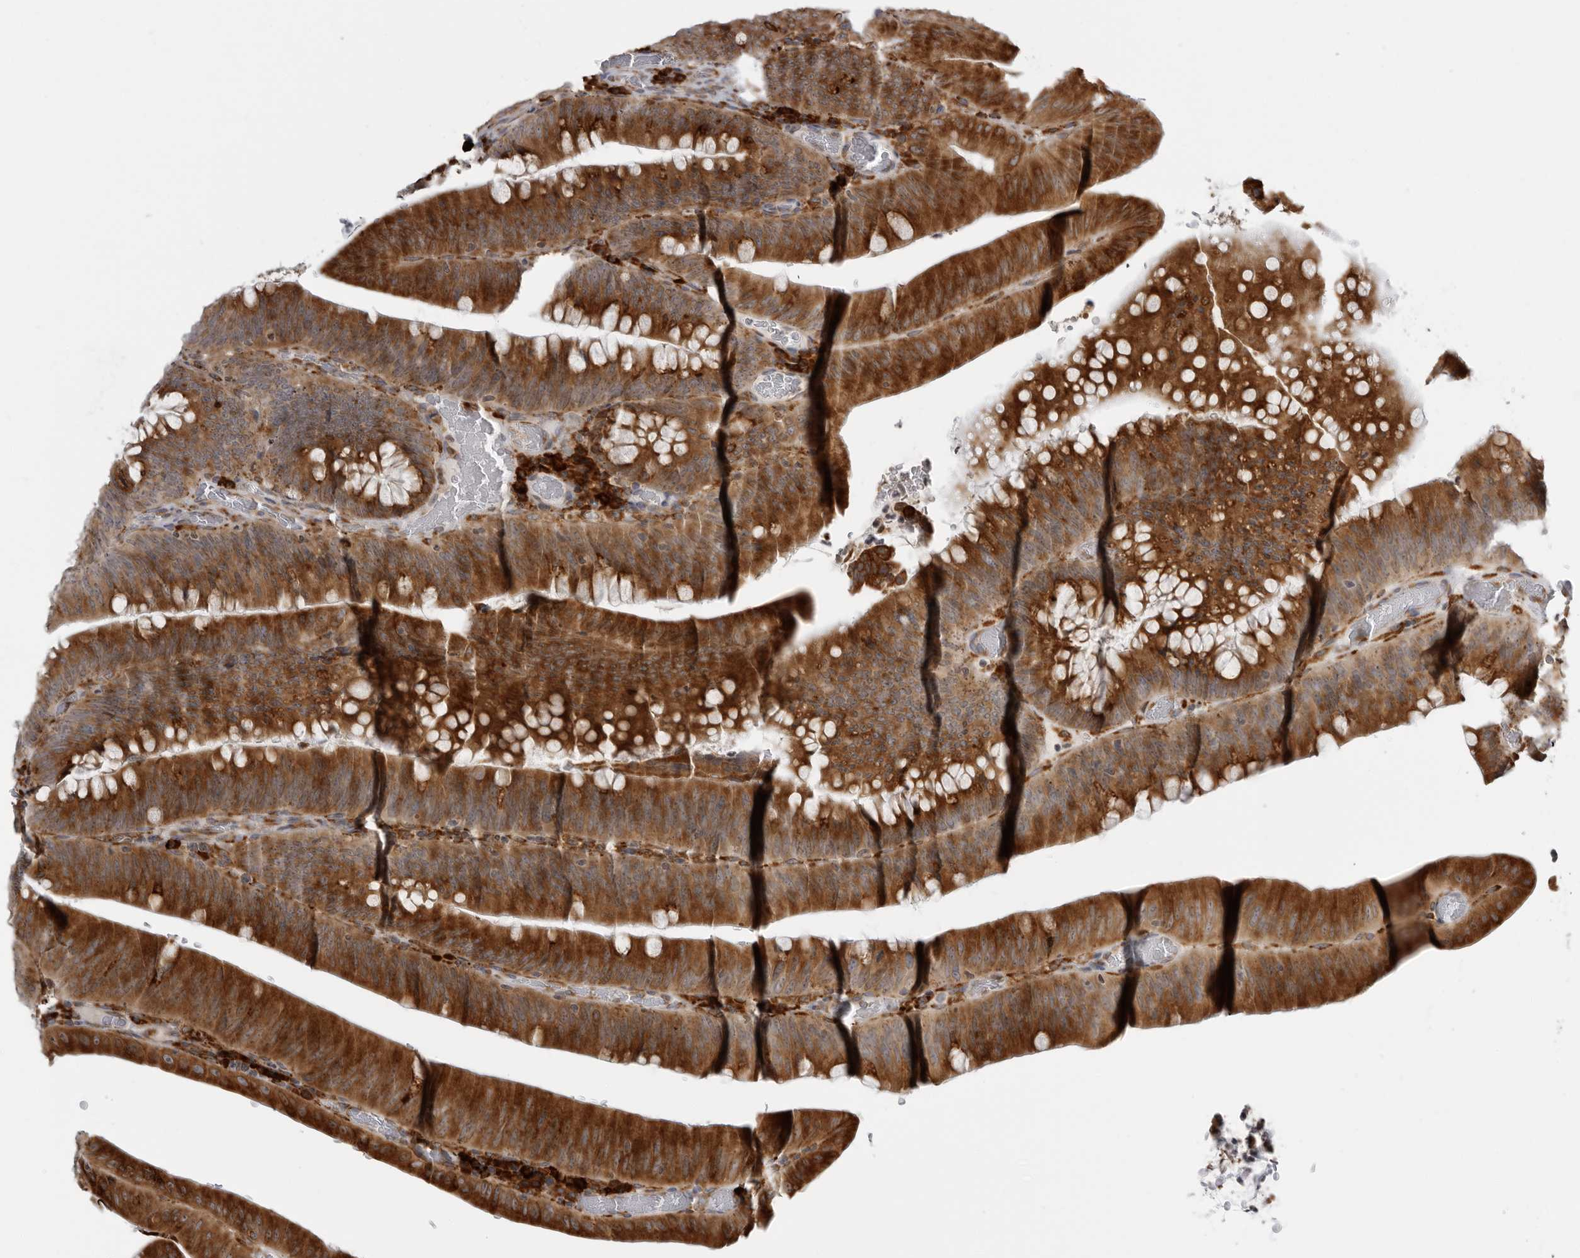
{"staining": {"intensity": "strong", "quantity": ">75%", "location": "cytoplasmic/membranous"}, "tissue": "colorectal cancer", "cell_type": "Tumor cells", "image_type": "cancer", "snomed": [{"axis": "morphology", "description": "Normal tissue, NOS"}, {"axis": "topography", "description": "Colon"}], "caption": "A histopathology image of human colorectal cancer stained for a protein demonstrates strong cytoplasmic/membranous brown staining in tumor cells.", "gene": "ALPK2", "patient": {"sex": "female", "age": 82}}